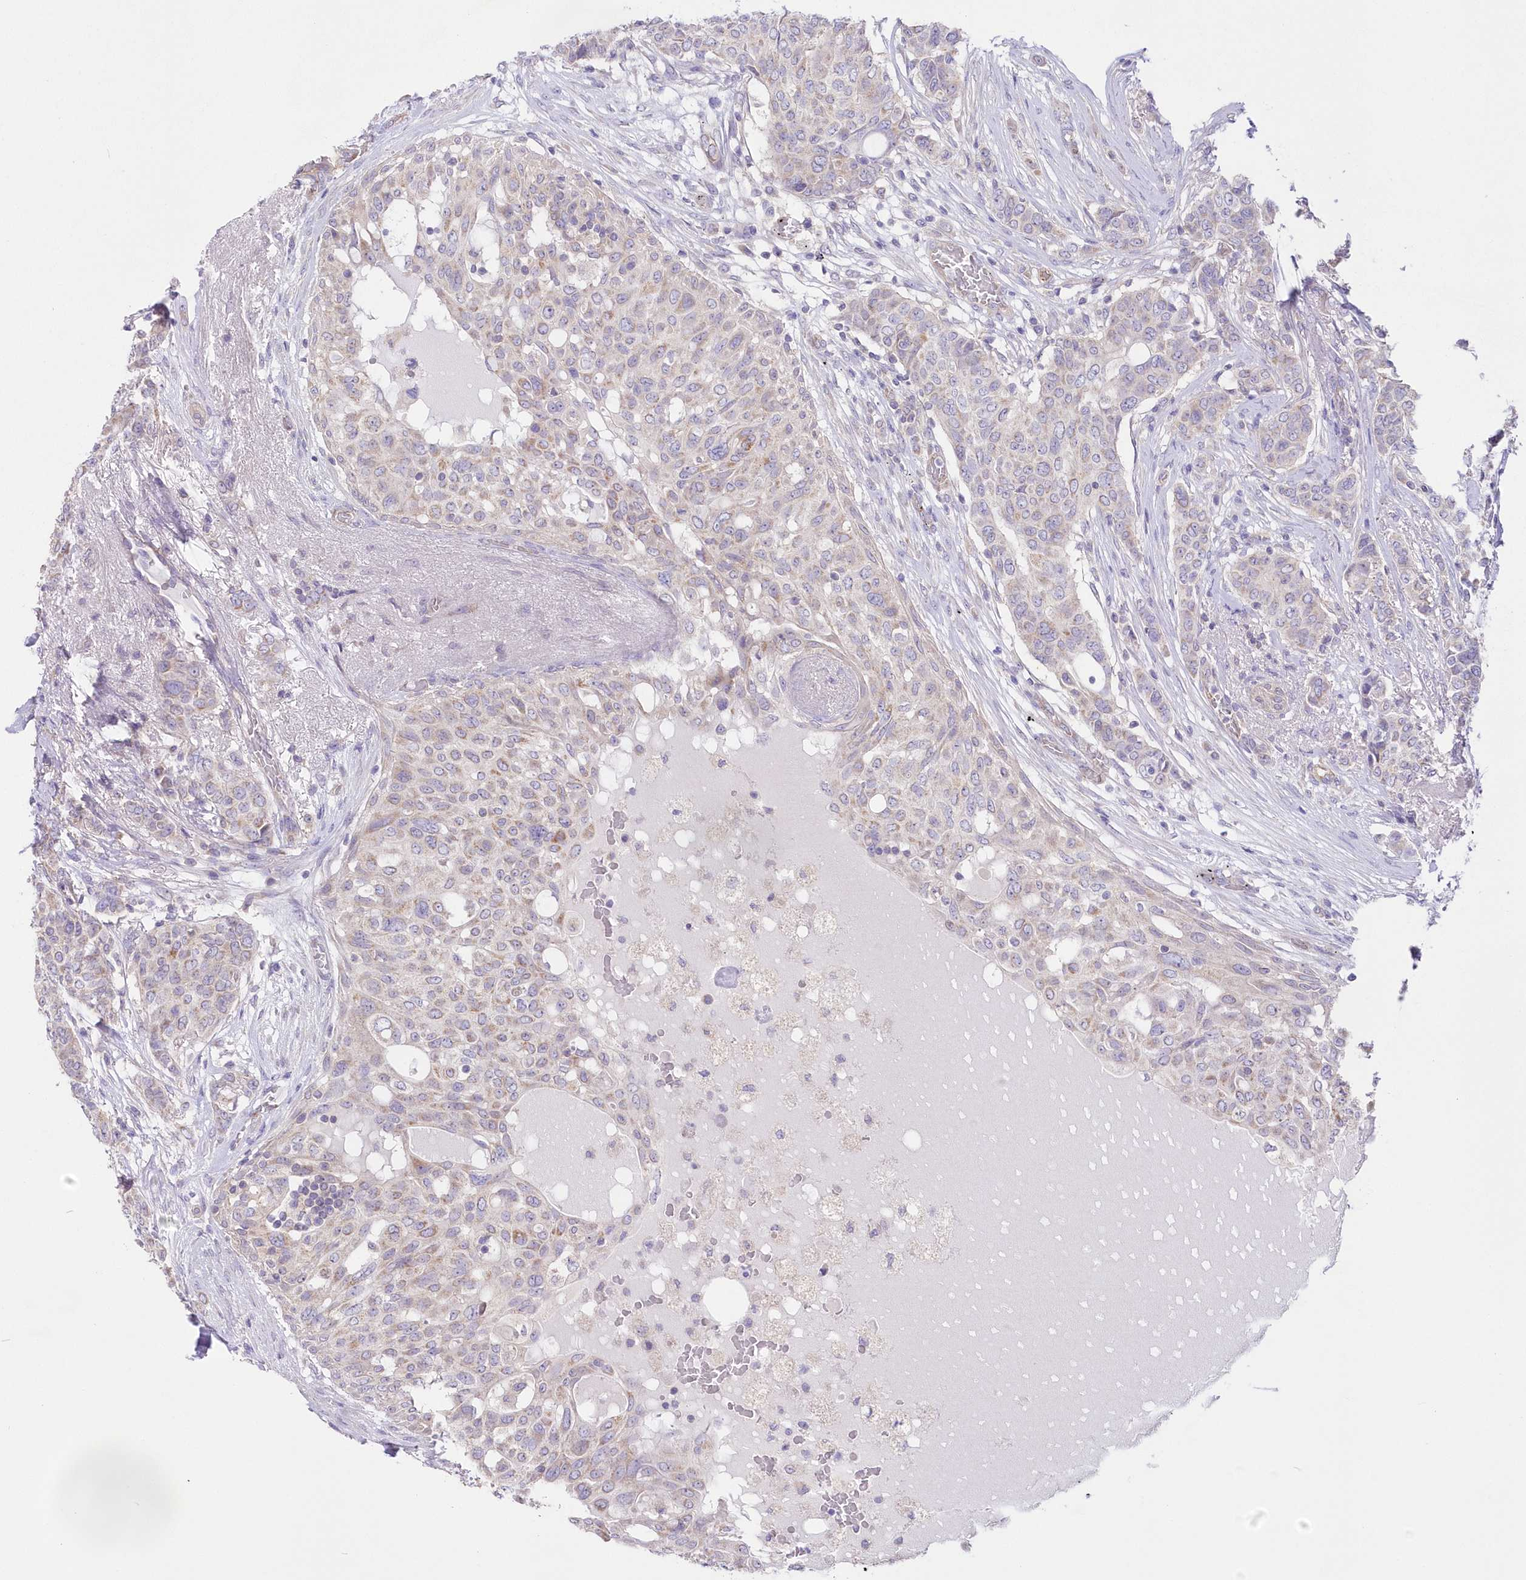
{"staining": {"intensity": "weak", "quantity": "<25%", "location": "cytoplasmic/membranous"}, "tissue": "breast cancer", "cell_type": "Tumor cells", "image_type": "cancer", "snomed": [{"axis": "morphology", "description": "Lobular carcinoma"}, {"axis": "topography", "description": "Breast"}], "caption": "Breast lobular carcinoma was stained to show a protein in brown. There is no significant staining in tumor cells. Nuclei are stained in blue.", "gene": "ITSN2", "patient": {"sex": "female", "age": 51}}